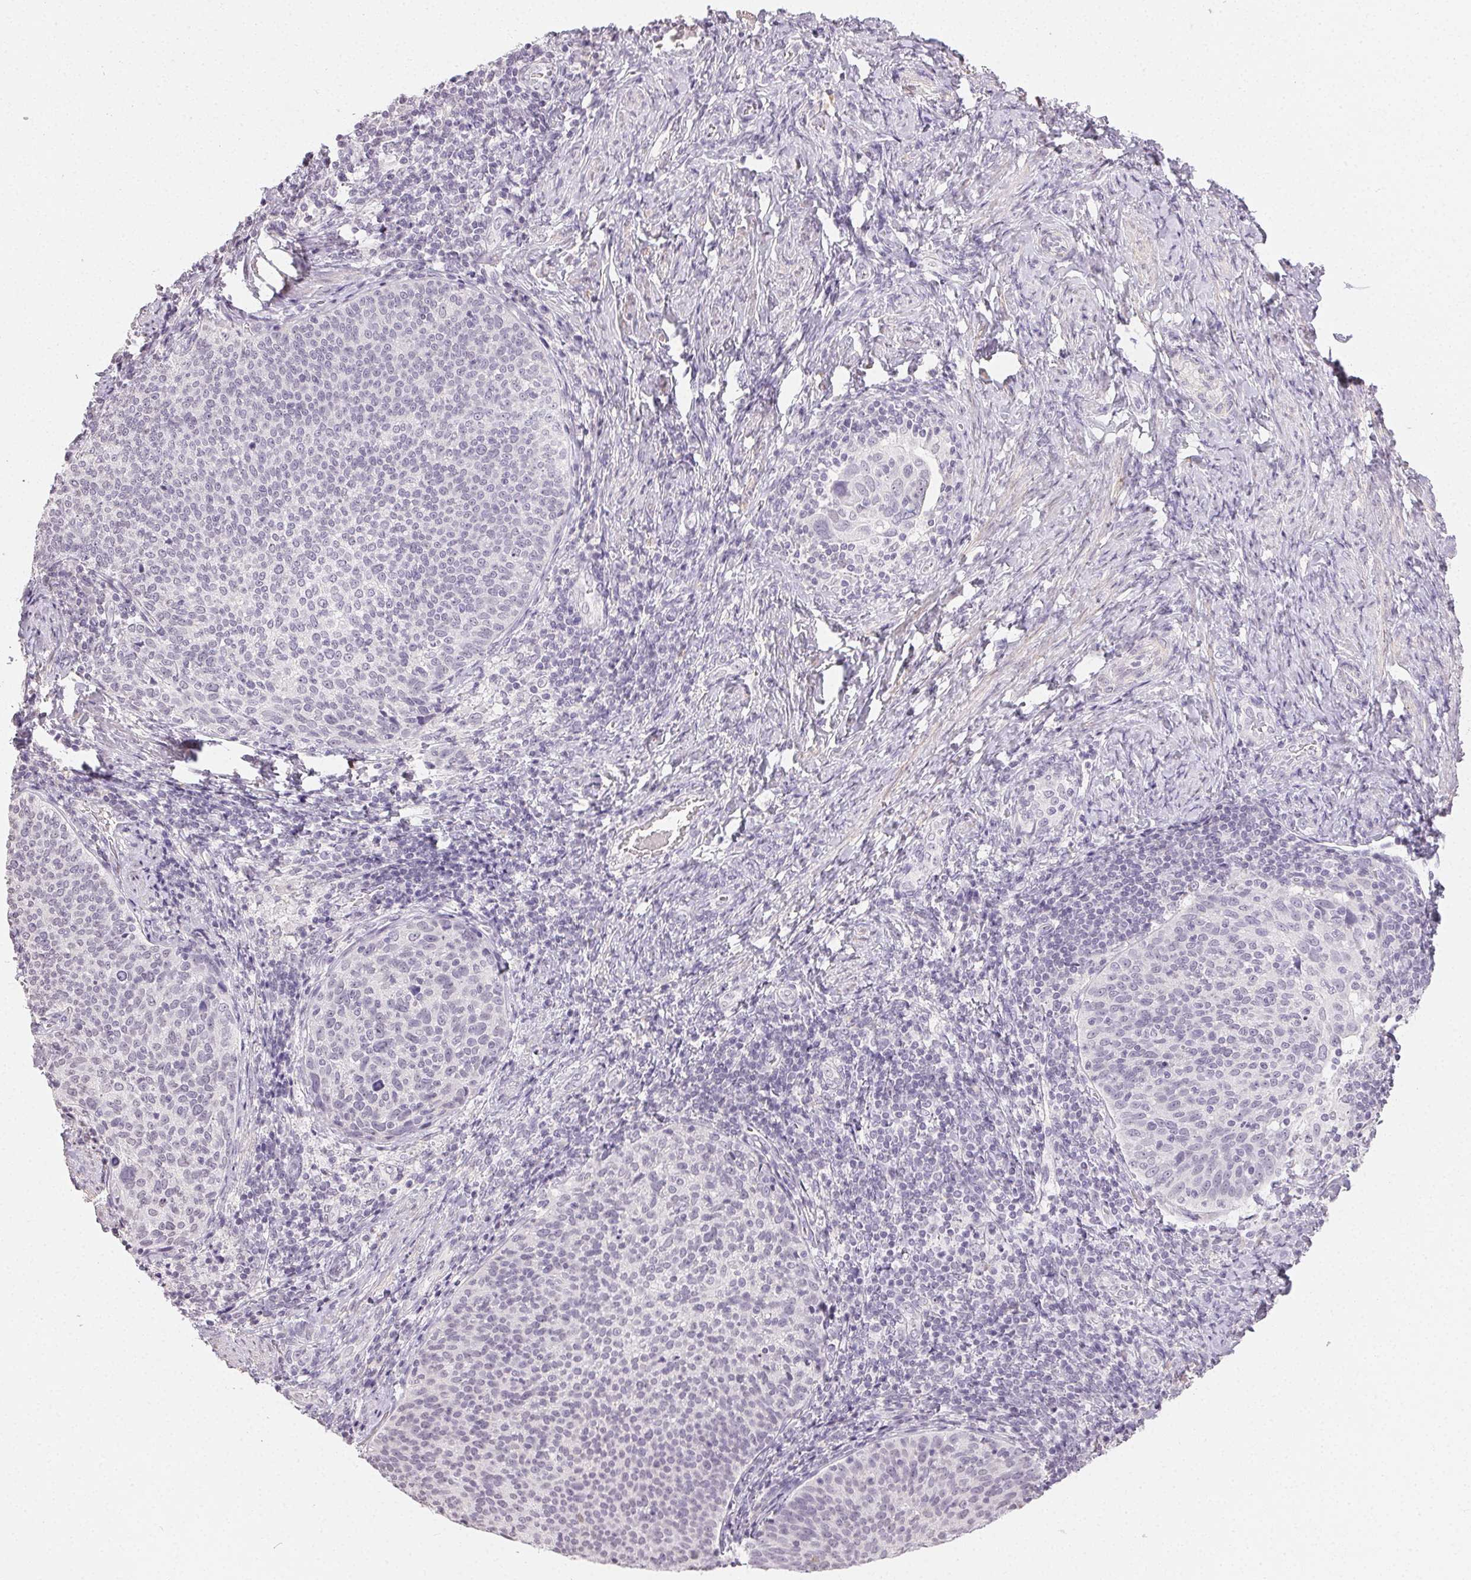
{"staining": {"intensity": "negative", "quantity": "none", "location": "none"}, "tissue": "cervical cancer", "cell_type": "Tumor cells", "image_type": "cancer", "snomed": [{"axis": "morphology", "description": "Squamous cell carcinoma, NOS"}, {"axis": "topography", "description": "Cervix"}], "caption": "This image is of cervical squamous cell carcinoma stained with immunohistochemistry to label a protein in brown with the nuclei are counter-stained blue. There is no expression in tumor cells. (DAB (3,3'-diaminobenzidine) immunohistochemistry visualized using brightfield microscopy, high magnification).", "gene": "TMEM174", "patient": {"sex": "female", "age": 61}}